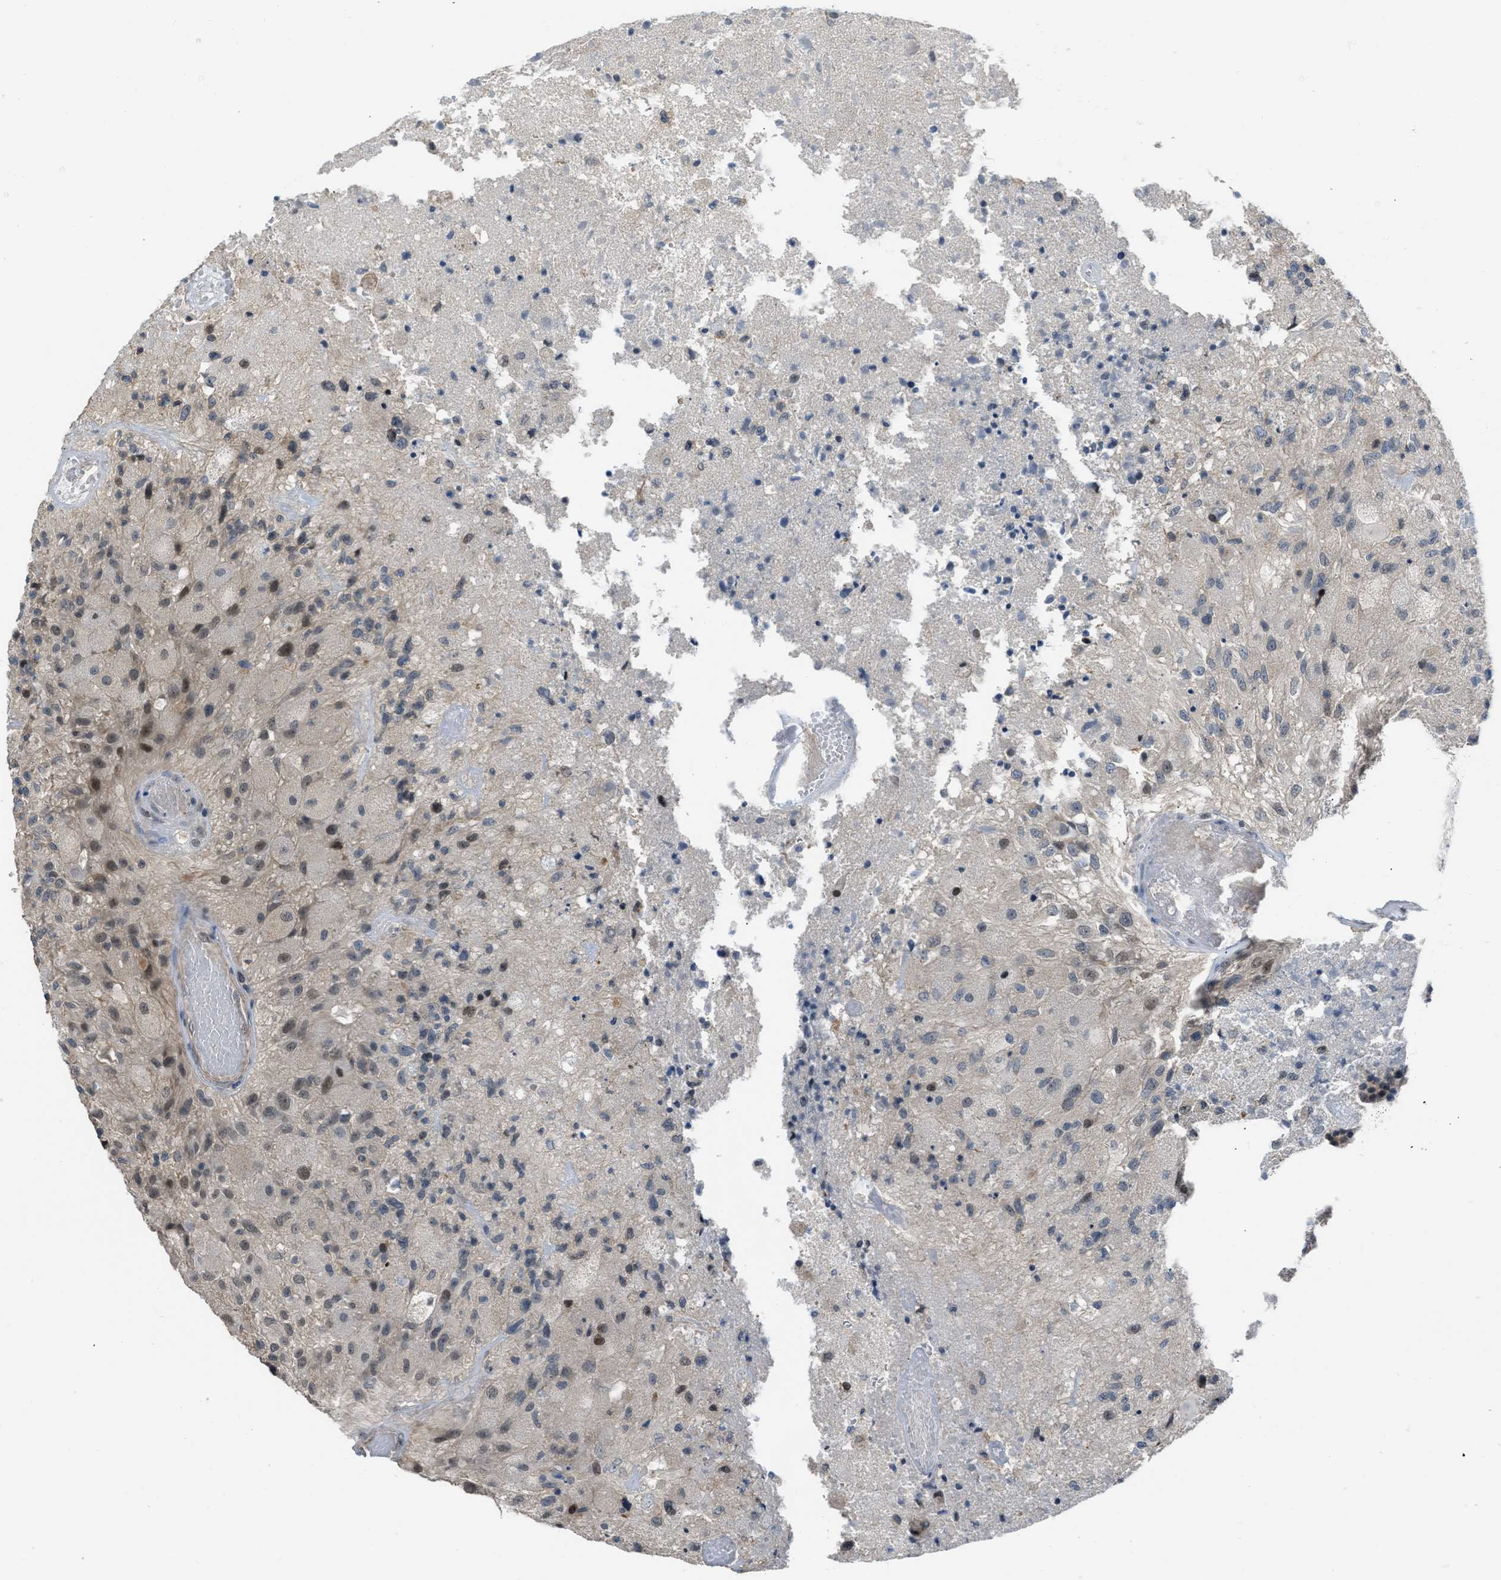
{"staining": {"intensity": "moderate", "quantity": "<25%", "location": "cytoplasmic/membranous,nuclear"}, "tissue": "glioma", "cell_type": "Tumor cells", "image_type": "cancer", "snomed": [{"axis": "morphology", "description": "Normal tissue, NOS"}, {"axis": "morphology", "description": "Glioma, malignant, High grade"}, {"axis": "topography", "description": "Cerebral cortex"}], "caption": "A micrograph of malignant high-grade glioma stained for a protein reveals moderate cytoplasmic/membranous and nuclear brown staining in tumor cells. The protein is shown in brown color, while the nuclei are stained blue.", "gene": "TTBK2", "patient": {"sex": "male", "age": 77}}